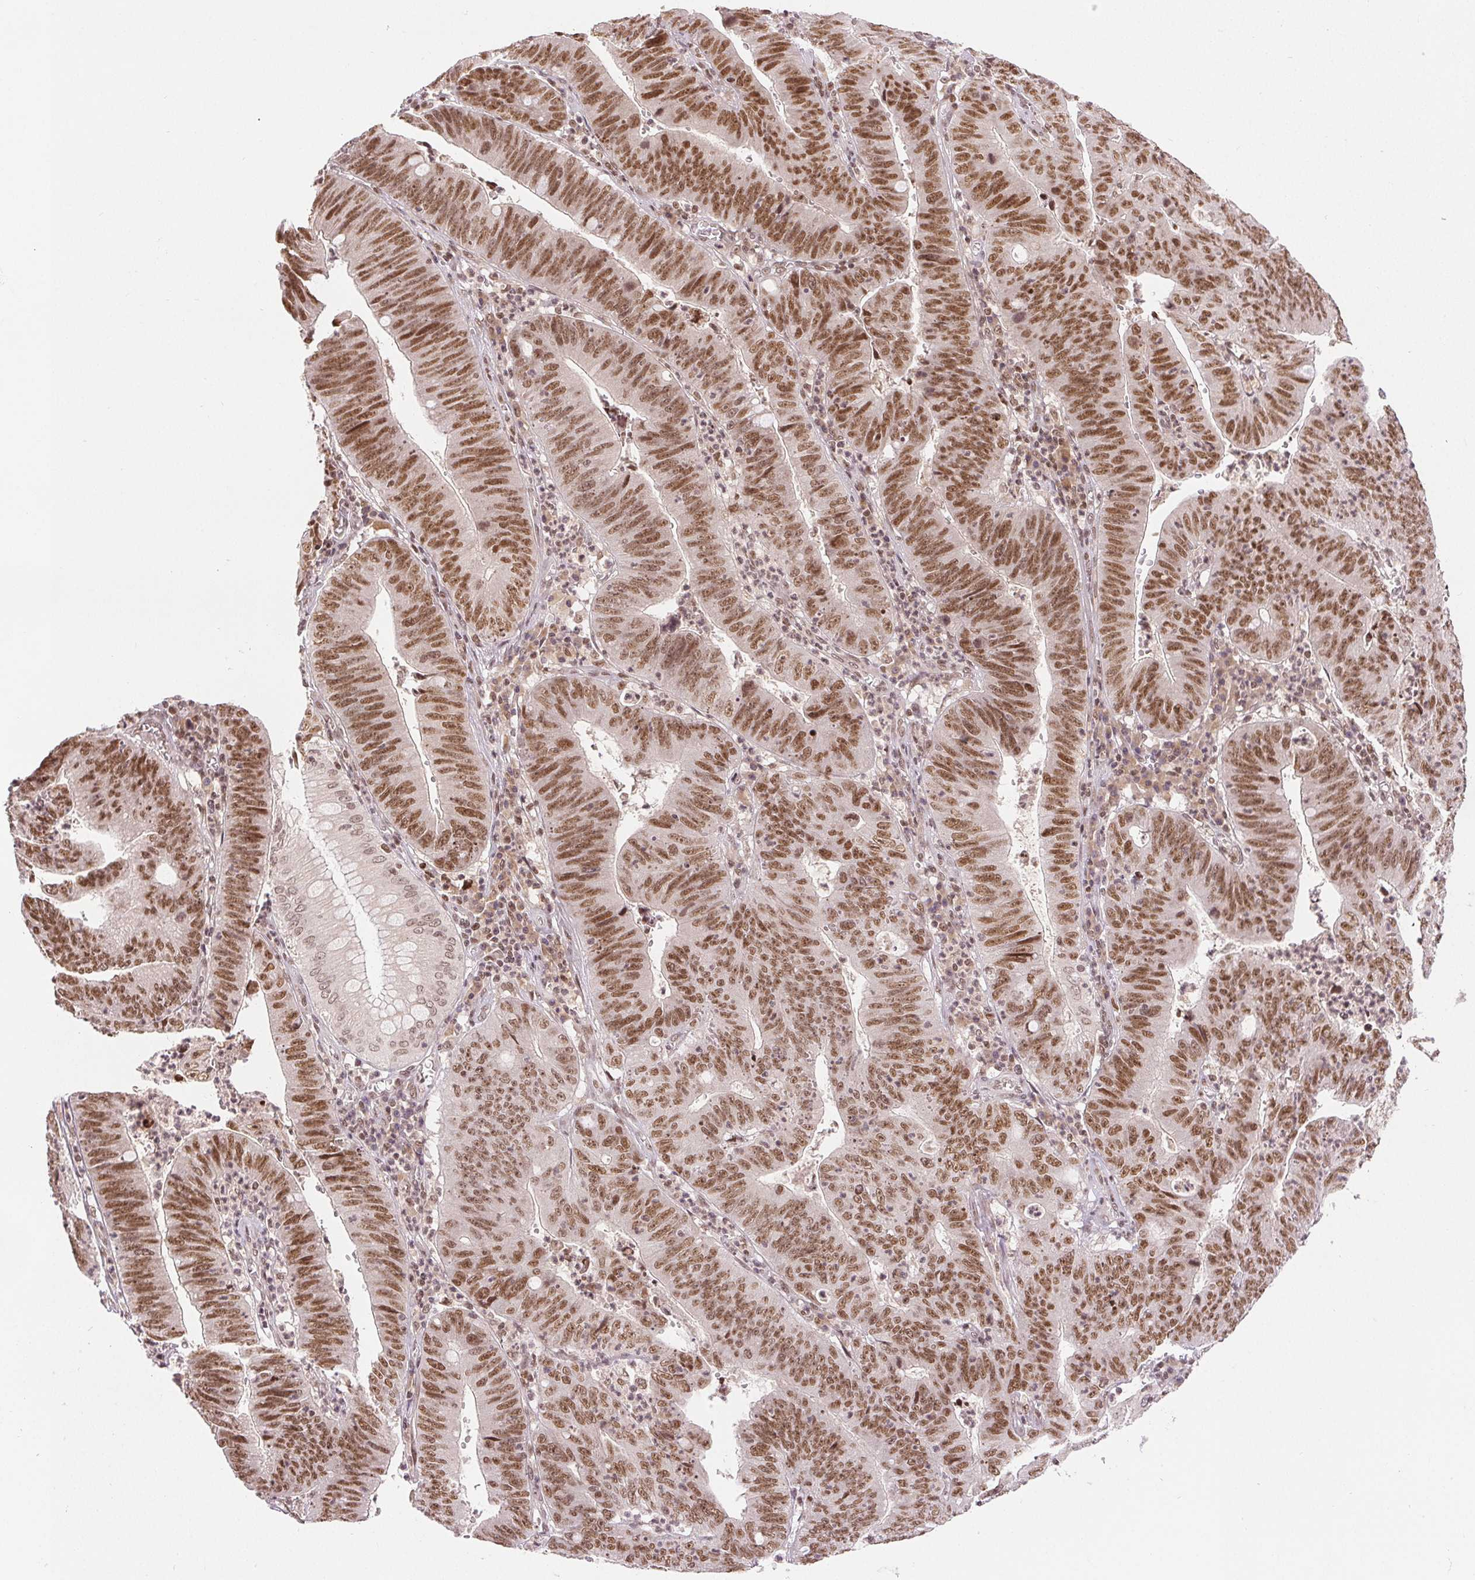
{"staining": {"intensity": "moderate", "quantity": ">75%", "location": "nuclear"}, "tissue": "stomach cancer", "cell_type": "Tumor cells", "image_type": "cancer", "snomed": [{"axis": "morphology", "description": "Adenocarcinoma, NOS"}, {"axis": "topography", "description": "Stomach"}], "caption": "Stomach adenocarcinoma stained with DAB immunohistochemistry (IHC) displays medium levels of moderate nuclear staining in about >75% of tumor cells. (DAB (3,3'-diaminobenzidine) IHC, brown staining for protein, blue staining for nuclei).", "gene": "DEK", "patient": {"sex": "male", "age": 59}}